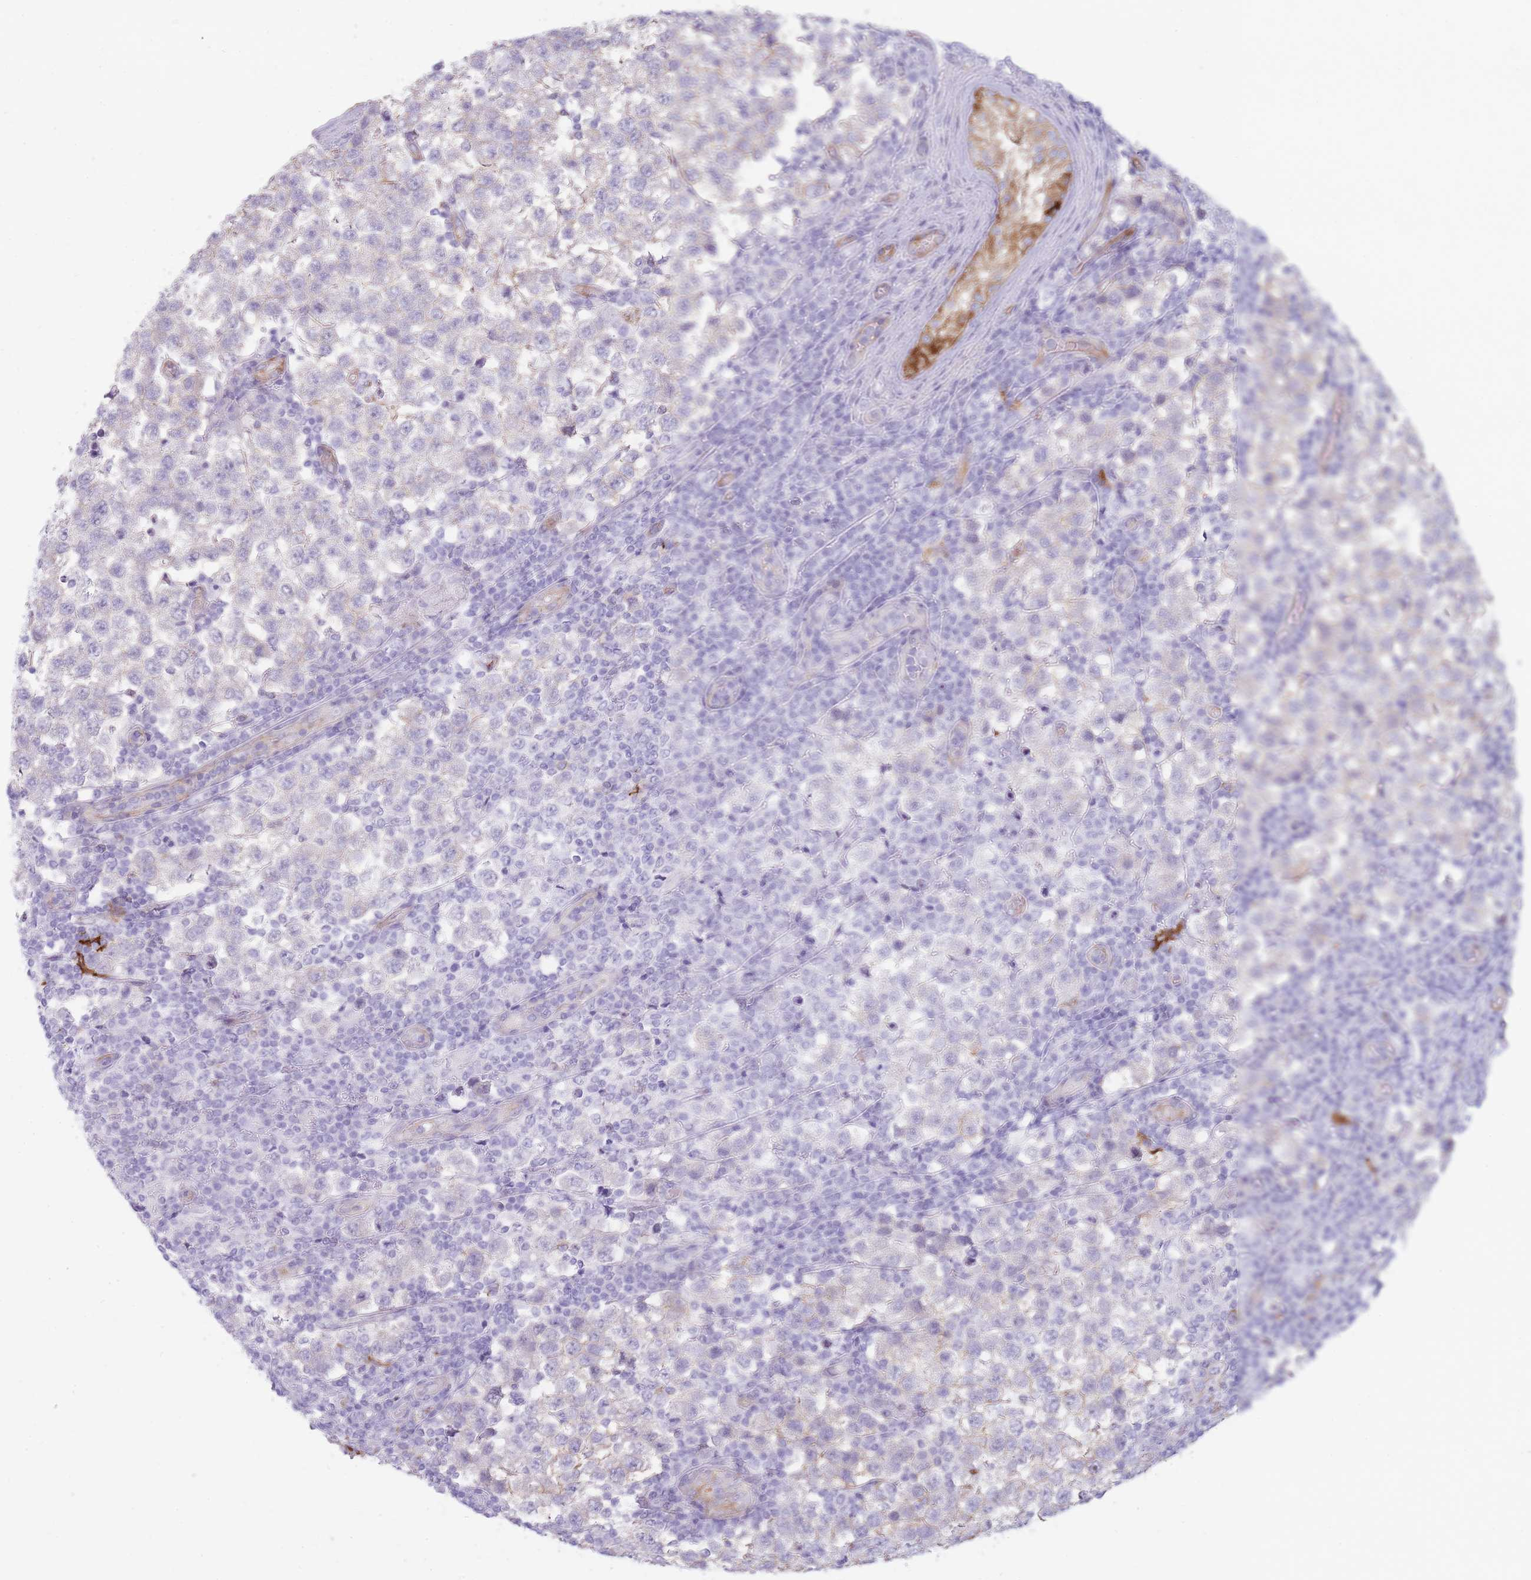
{"staining": {"intensity": "moderate", "quantity": "25%-75%", "location": "cytoplasmic/membranous"}, "tissue": "testis cancer", "cell_type": "Tumor cells", "image_type": "cancer", "snomed": [{"axis": "morphology", "description": "Seminoma, NOS"}, {"axis": "topography", "description": "Testis"}], "caption": "DAB immunohistochemical staining of human seminoma (testis) displays moderate cytoplasmic/membranous protein staining in about 25%-75% of tumor cells.", "gene": "UTP14A", "patient": {"sex": "male", "age": 34}}